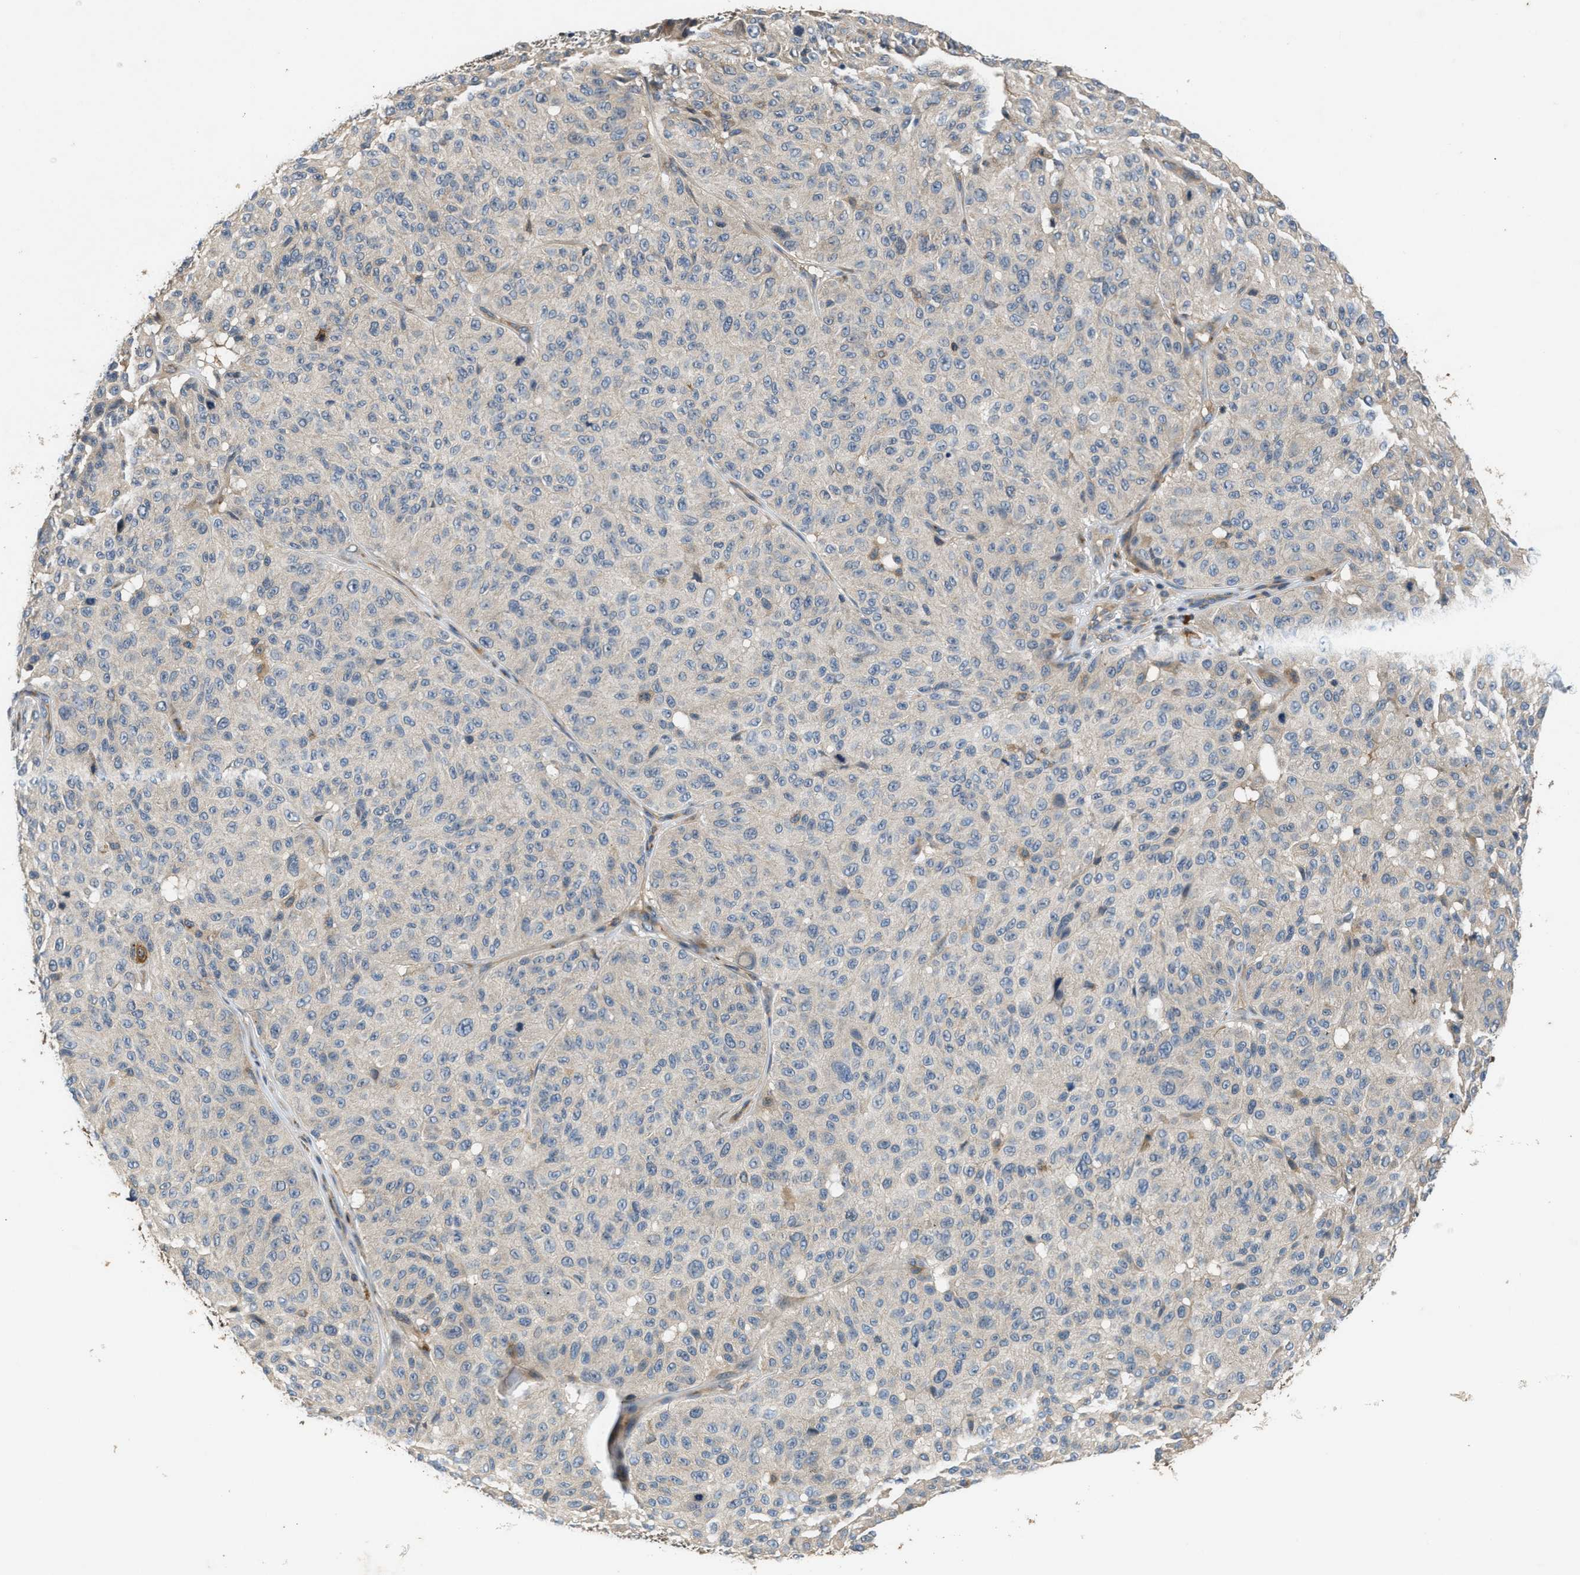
{"staining": {"intensity": "negative", "quantity": "none", "location": "none"}, "tissue": "melanoma", "cell_type": "Tumor cells", "image_type": "cancer", "snomed": [{"axis": "morphology", "description": "Malignant melanoma, NOS"}, {"axis": "topography", "description": "Skin"}], "caption": "Tumor cells are negative for brown protein staining in melanoma.", "gene": "CHUK", "patient": {"sex": "female", "age": 46}}